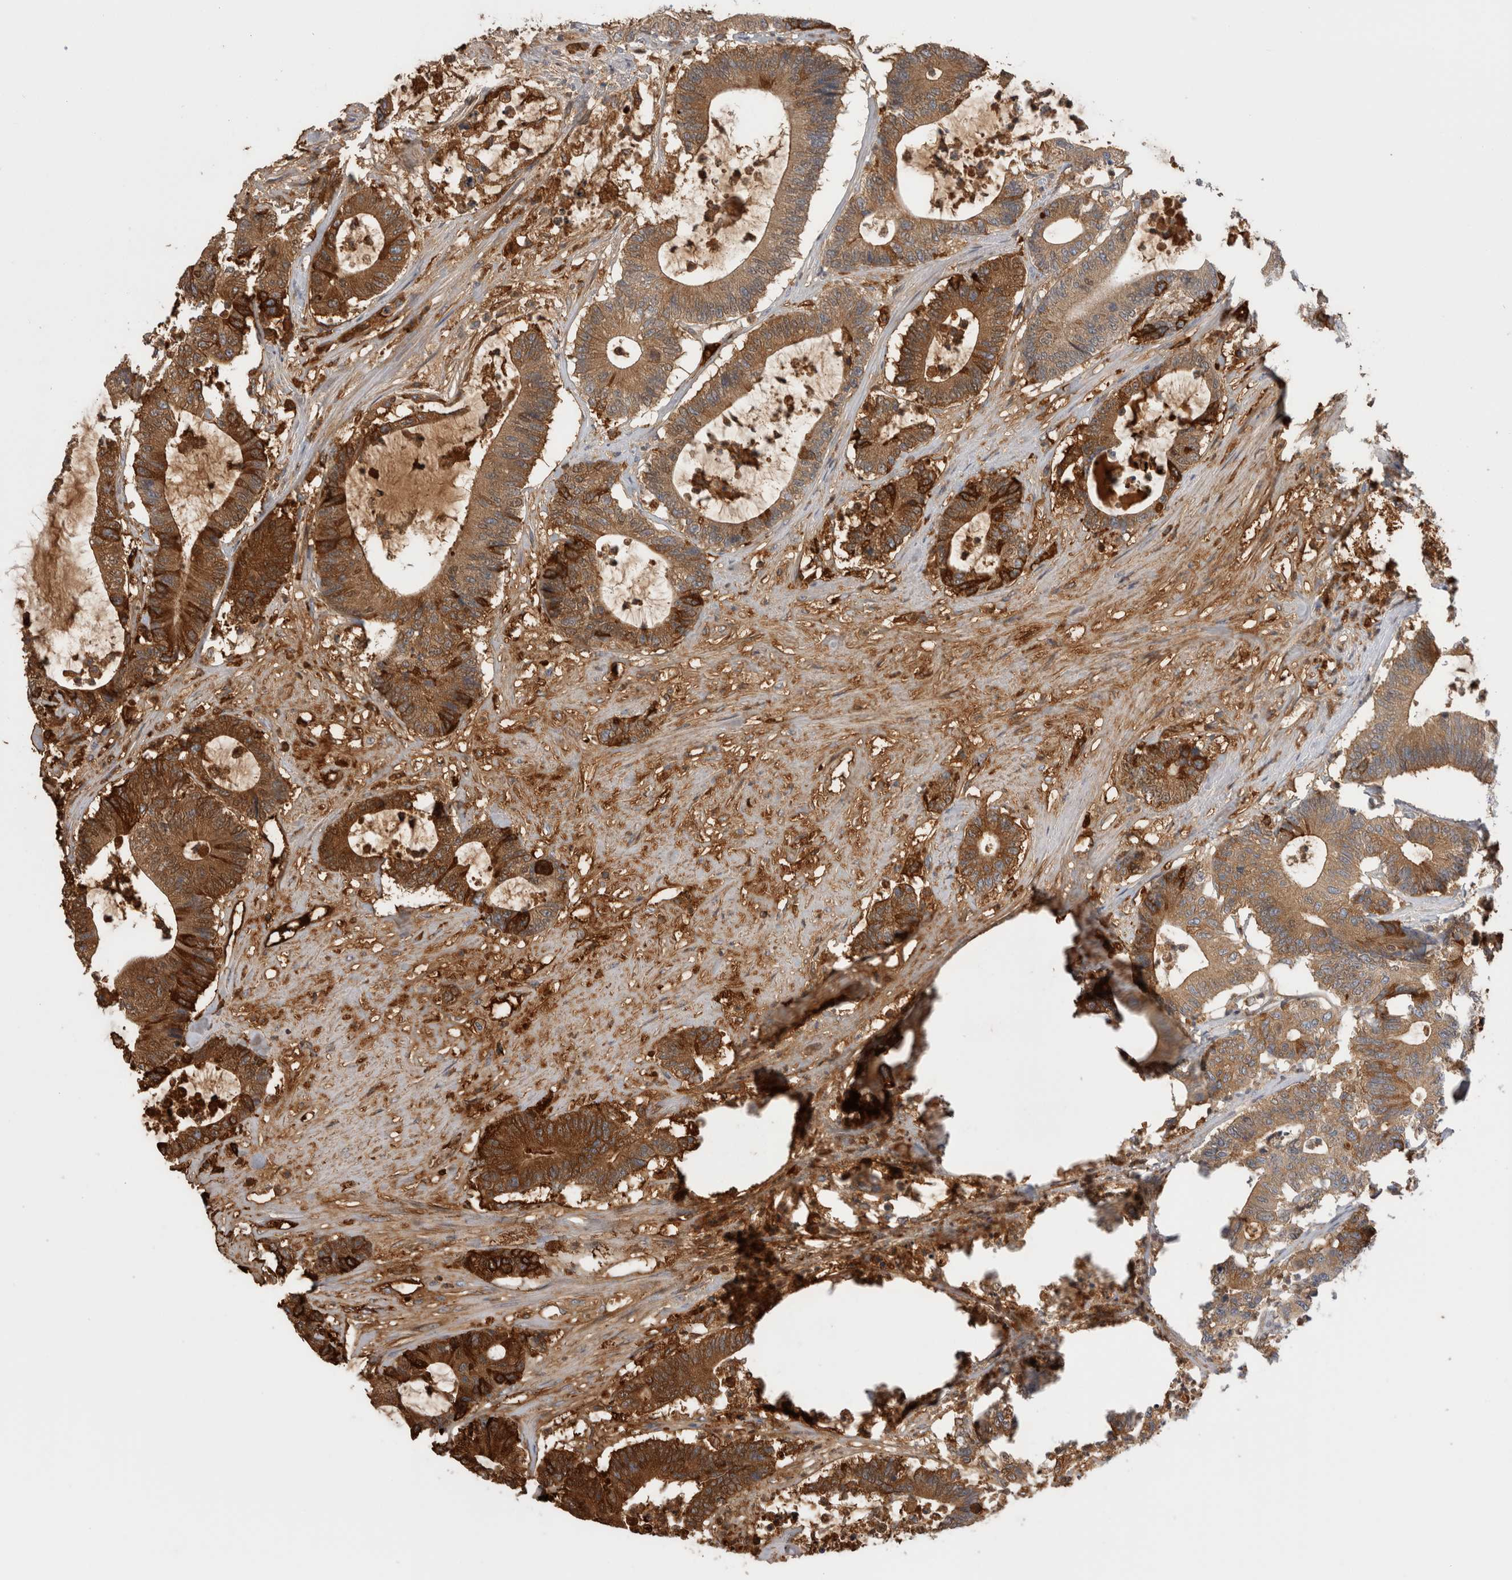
{"staining": {"intensity": "moderate", "quantity": ">75%", "location": "cytoplasmic/membranous"}, "tissue": "colorectal cancer", "cell_type": "Tumor cells", "image_type": "cancer", "snomed": [{"axis": "morphology", "description": "Adenocarcinoma, NOS"}, {"axis": "topography", "description": "Colon"}], "caption": "Human colorectal cancer (adenocarcinoma) stained with a brown dye exhibits moderate cytoplasmic/membranous positive staining in approximately >75% of tumor cells.", "gene": "TBCE", "patient": {"sex": "female", "age": 84}}